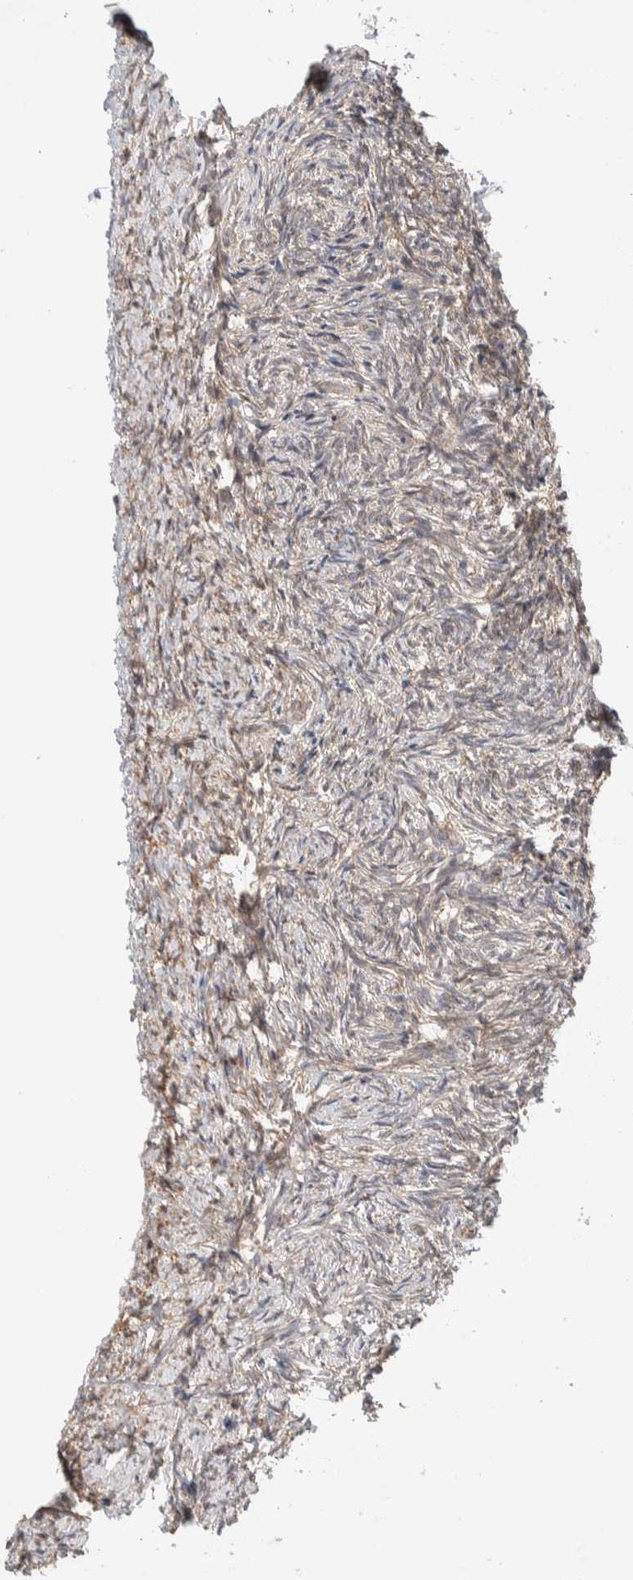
{"staining": {"intensity": "strong", "quantity": ">75%", "location": "cytoplasmic/membranous,nuclear"}, "tissue": "ovary", "cell_type": "Follicle cells", "image_type": "normal", "snomed": [{"axis": "morphology", "description": "Normal tissue, NOS"}, {"axis": "topography", "description": "Ovary"}], "caption": "A high-resolution image shows immunohistochemistry staining of normal ovary, which demonstrates strong cytoplasmic/membranous,nuclear staining in about >75% of follicle cells.", "gene": "DEPTOR", "patient": {"sex": "female", "age": 41}}